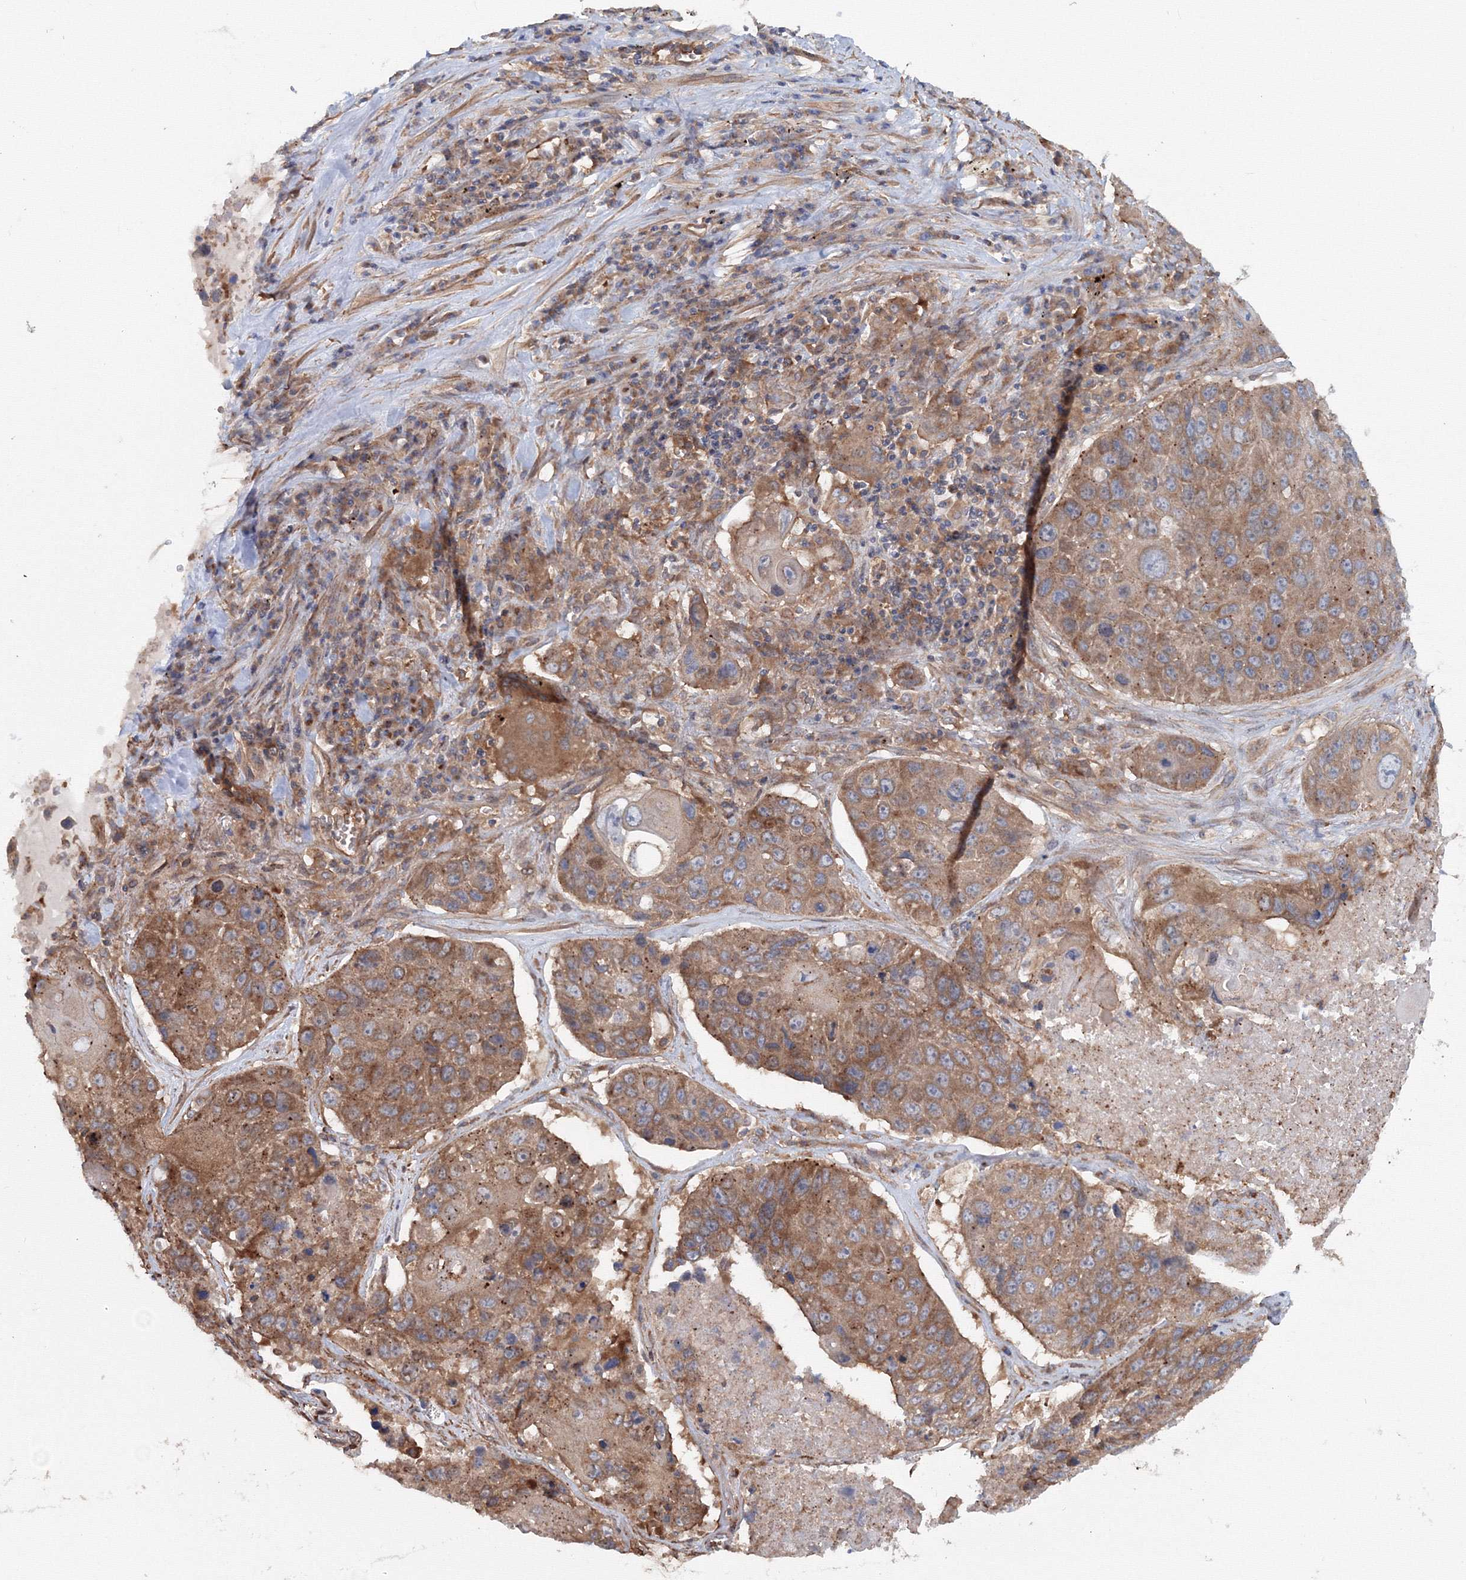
{"staining": {"intensity": "moderate", "quantity": ">75%", "location": "cytoplasmic/membranous"}, "tissue": "lung cancer", "cell_type": "Tumor cells", "image_type": "cancer", "snomed": [{"axis": "morphology", "description": "Squamous cell carcinoma, NOS"}, {"axis": "topography", "description": "Lung"}], "caption": "A brown stain shows moderate cytoplasmic/membranous expression of a protein in human lung cancer tumor cells.", "gene": "EXOC1", "patient": {"sex": "male", "age": 61}}